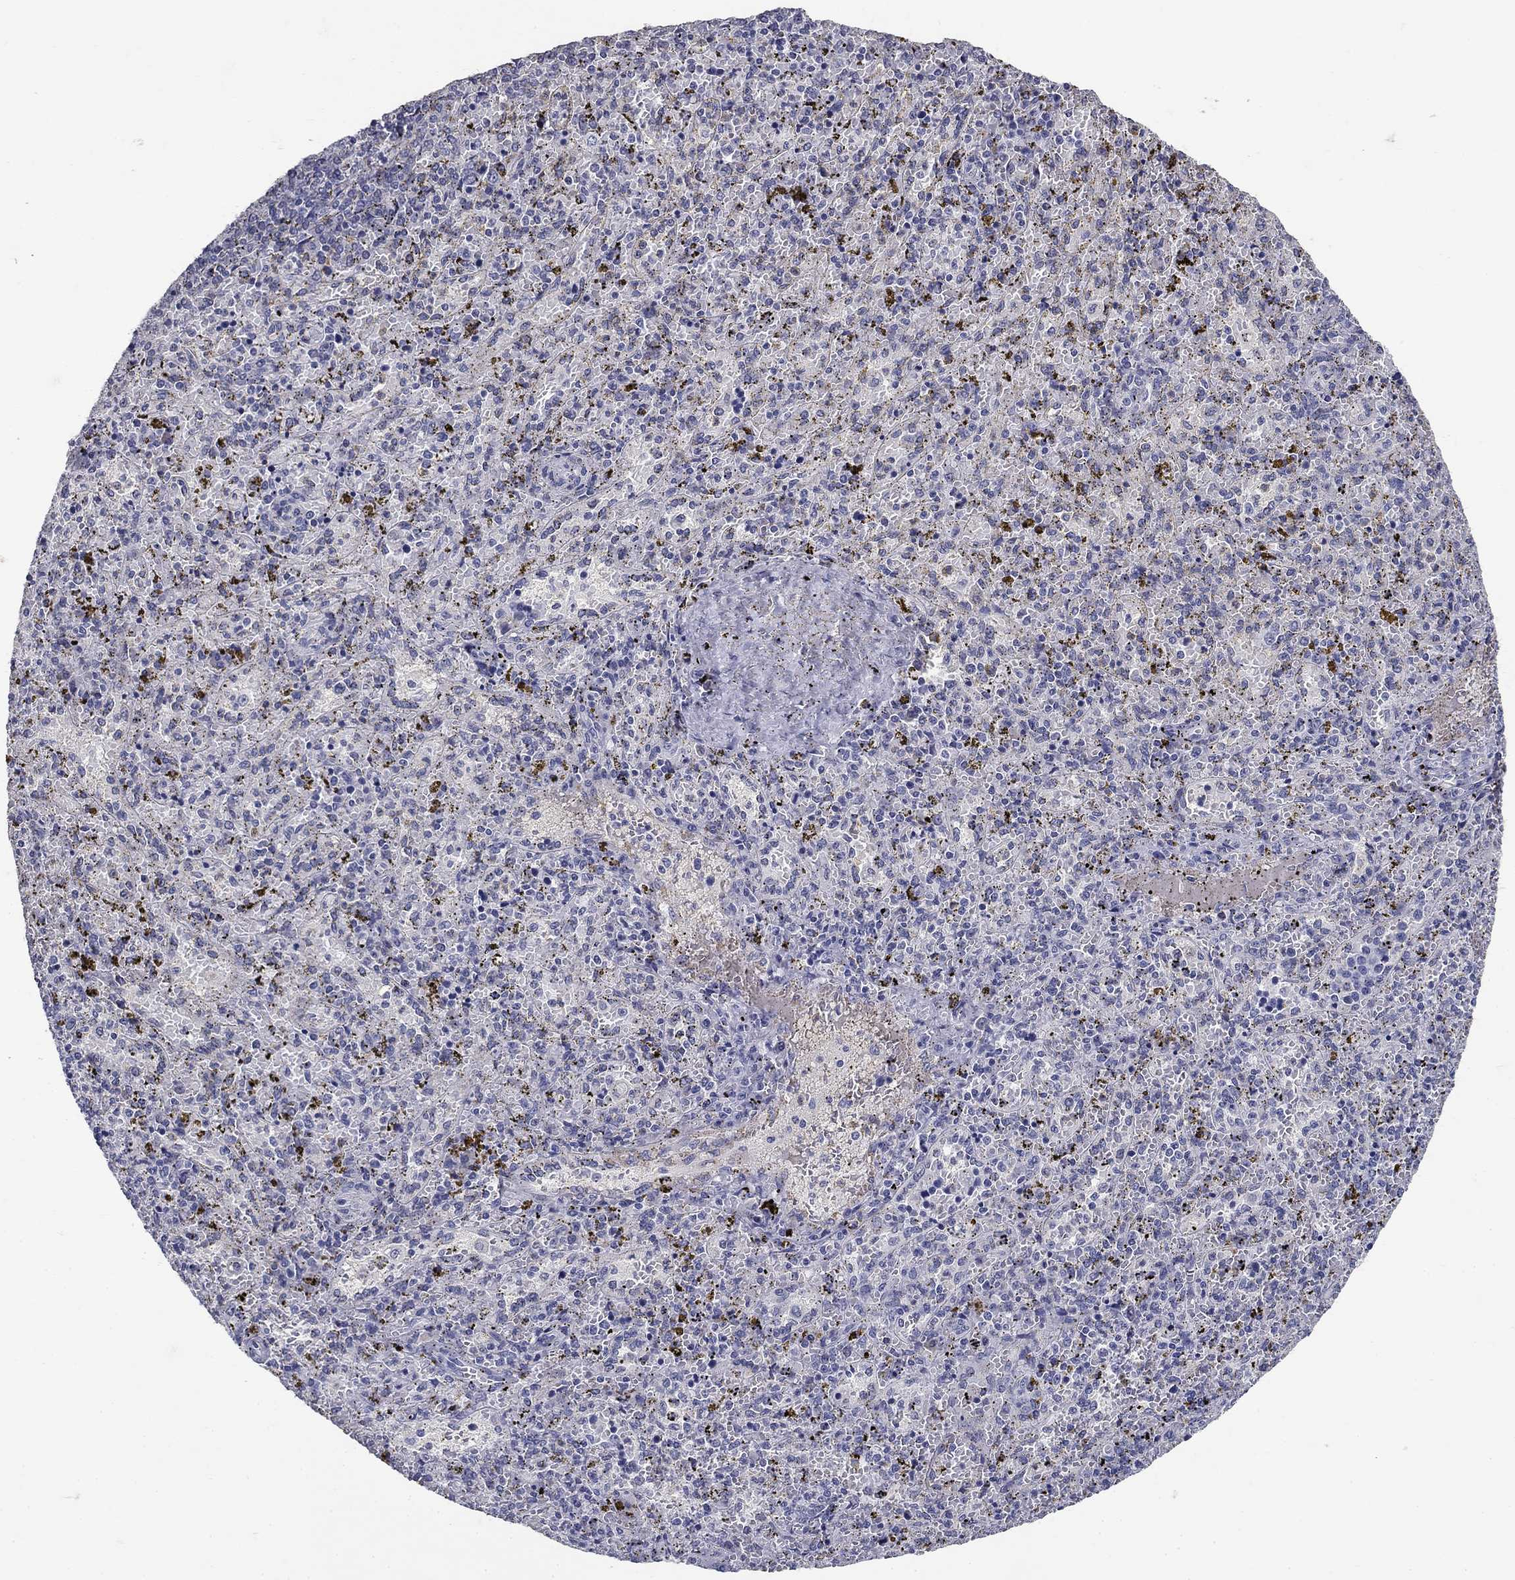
{"staining": {"intensity": "negative", "quantity": "none", "location": "none"}, "tissue": "spleen", "cell_type": "Cells in red pulp", "image_type": "normal", "snomed": [{"axis": "morphology", "description": "Normal tissue, NOS"}, {"axis": "topography", "description": "Spleen"}], "caption": "Protein analysis of unremarkable spleen reveals no significant expression in cells in red pulp. (DAB (3,3'-diaminobenzidine) immunohistochemistry (IHC) visualized using brightfield microscopy, high magnification).", "gene": "POMC", "patient": {"sex": "female", "age": 50}}